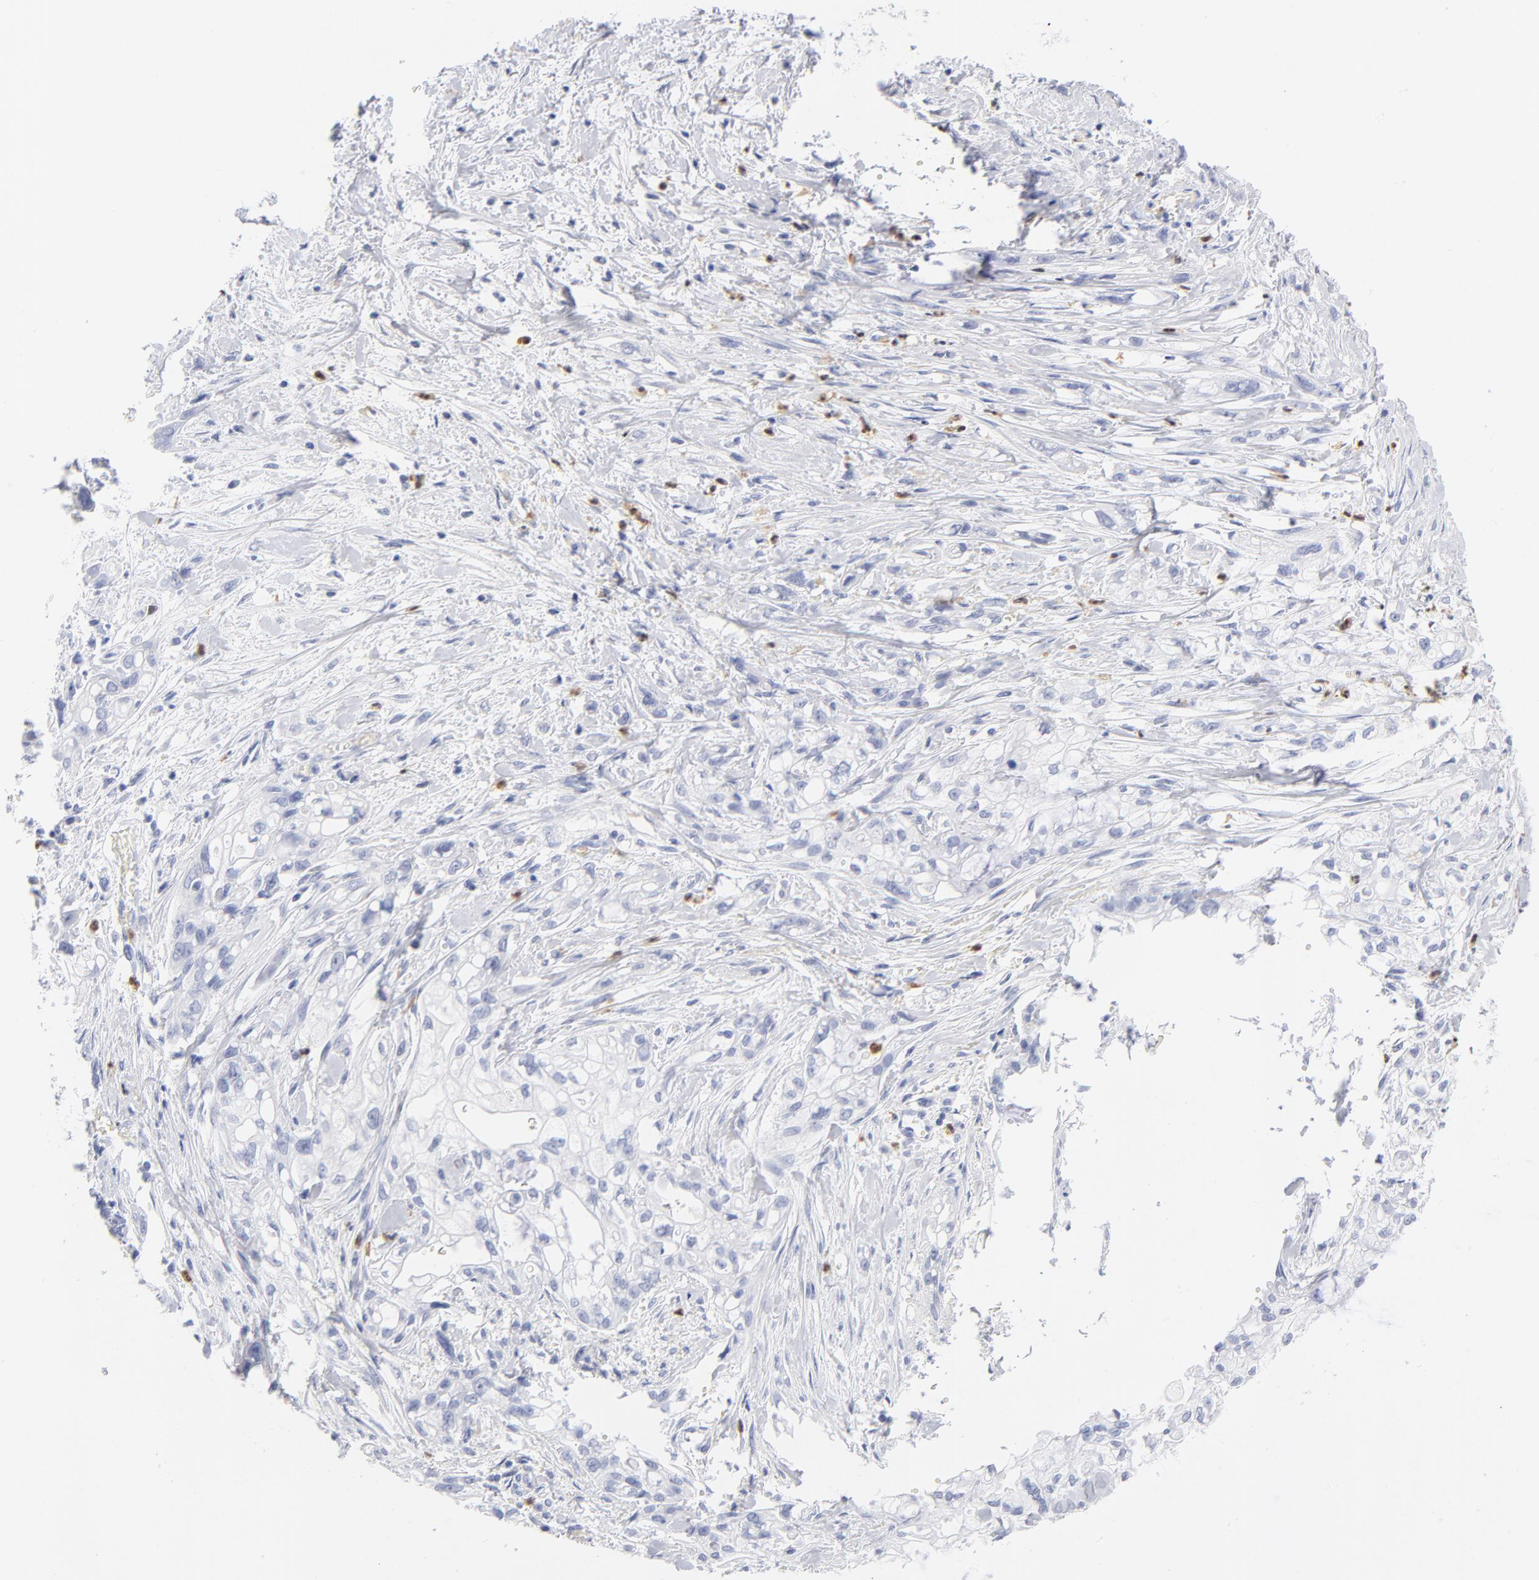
{"staining": {"intensity": "negative", "quantity": "none", "location": "none"}, "tissue": "pancreatic cancer", "cell_type": "Tumor cells", "image_type": "cancer", "snomed": [{"axis": "morphology", "description": "Normal tissue, NOS"}, {"axis": "topography", "description": "Pancreas"}], "caption": "DAB immunohistochemical staining of human pancreatic cancer demonstrates no significant staining in tumor cells.", "gene": "ARG1", "patient": {"sex": "male", "age": 42}}